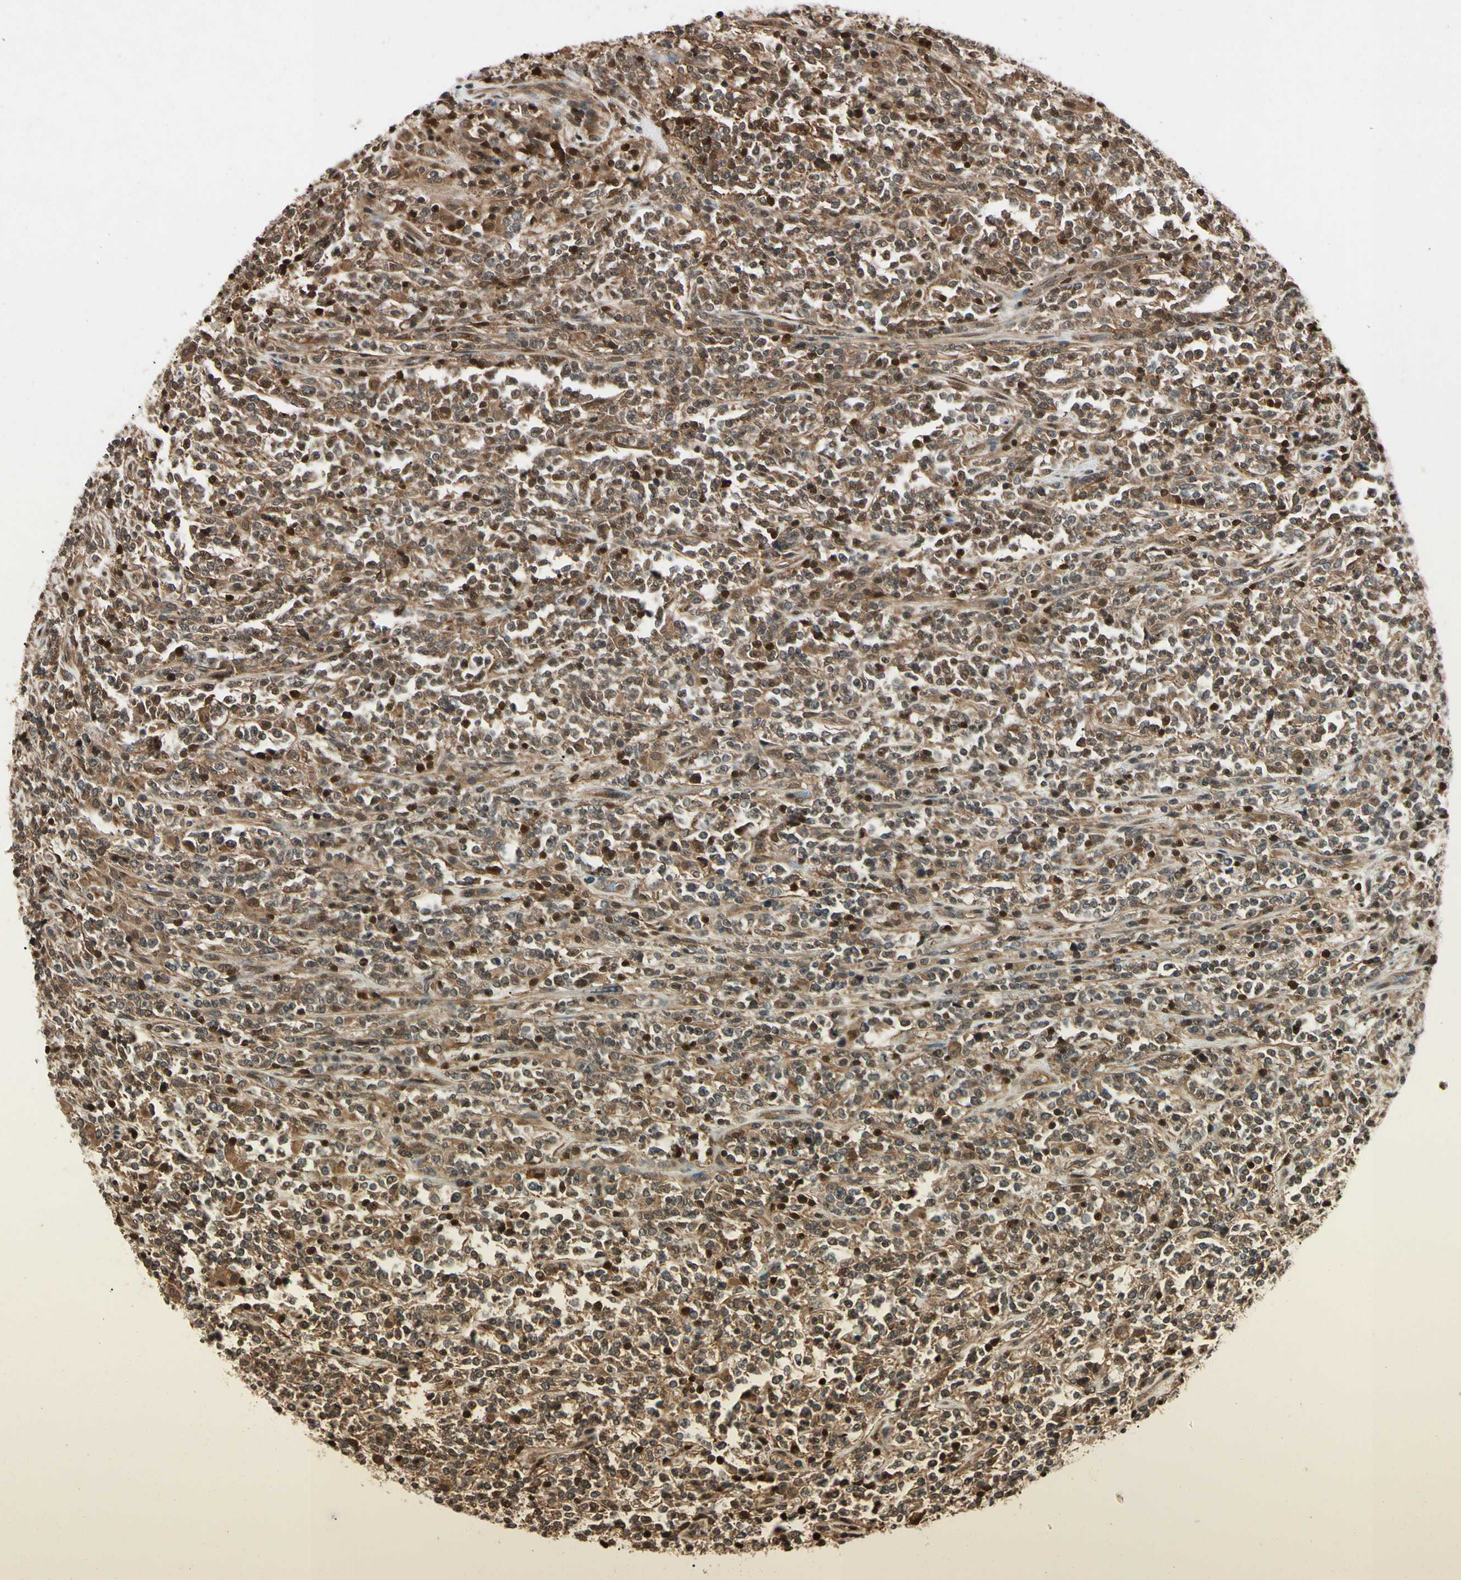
{"staining": {"intensity": "strong", "quantity": "25%-75%", "location": "nuclear"}, "tissue": "lymphoma", "cell_type": "Tumor cells", "image_type": "cancer", "snomed": [{"axis": "morphology", "description": "Malignant lymphoma, non-Hodgkin's type, High grade"}, {"axis": "topography", "description": "Soft tissue"}], "caption": "Lymphoma stained with DAB immunohistochemistry (IHC) demonstrates high levels of strong nuclear positivity in about 25%-75% of tumor cells.", "gene": "YWHAQ", "patient": {"sex": "male", "age": 18}}